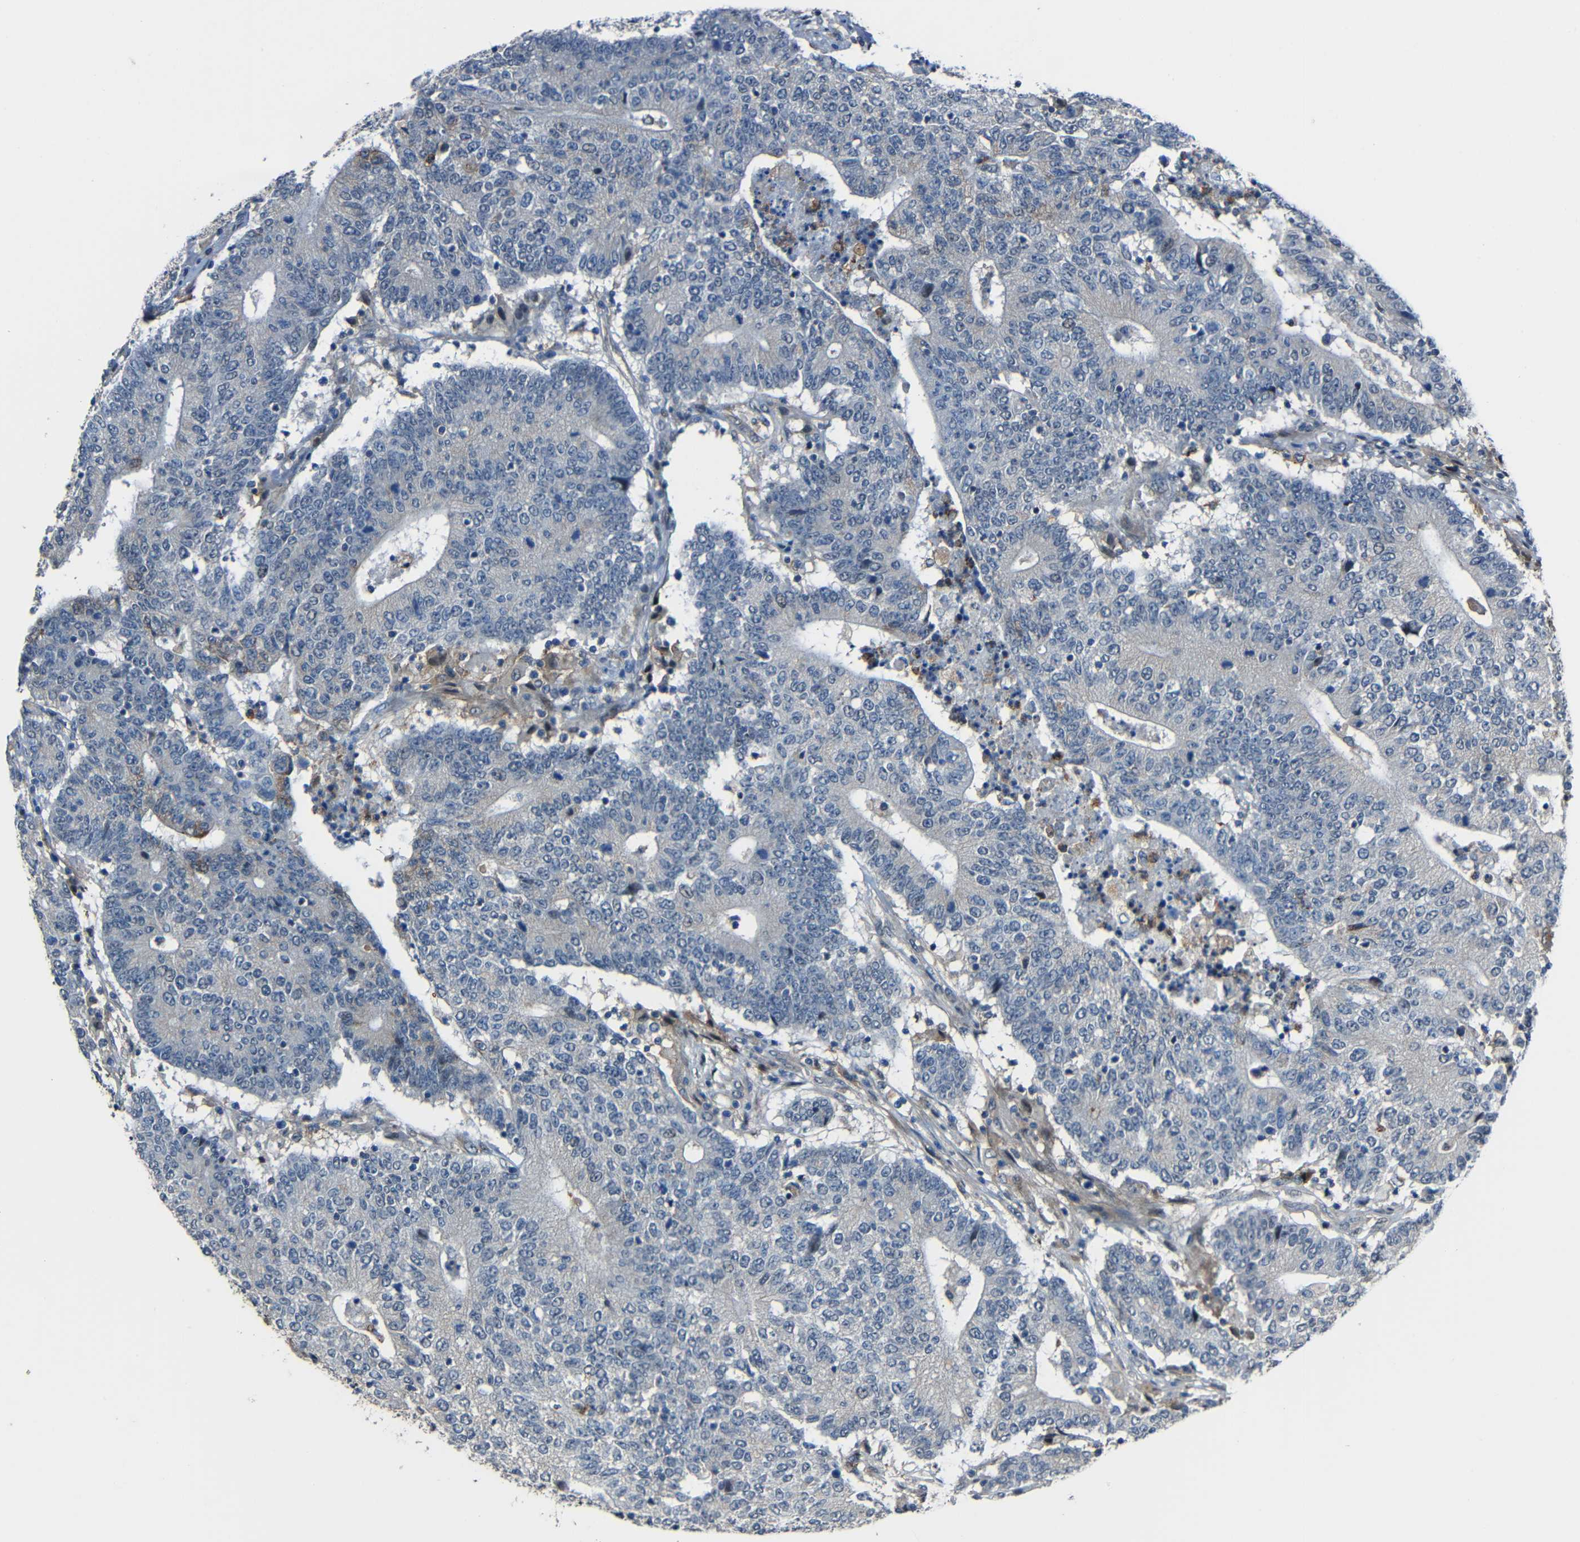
{"staining": {"intensity": "negative", "quantity": "none", "location": "none"}, "tissue": "colorectal cancer", "cell_type": "Tumor cells", "image_type": "cancer", "snomed": [{"axis": "morphology", "description": "Normal tissue, NOS"}, {"axis": "morphology", "description": "Adenocarcinoma, NOS"}, {"axis": "topography", "description": "Colon"}], "caption": "Image shows no significant protein positivity in tumor cells of colorectal cancer. (DAB IHC visualized using brightfield microscopy, high magnification).", "gene": "DNAJC5", "patient": {"sex": "female", "age": 75}}